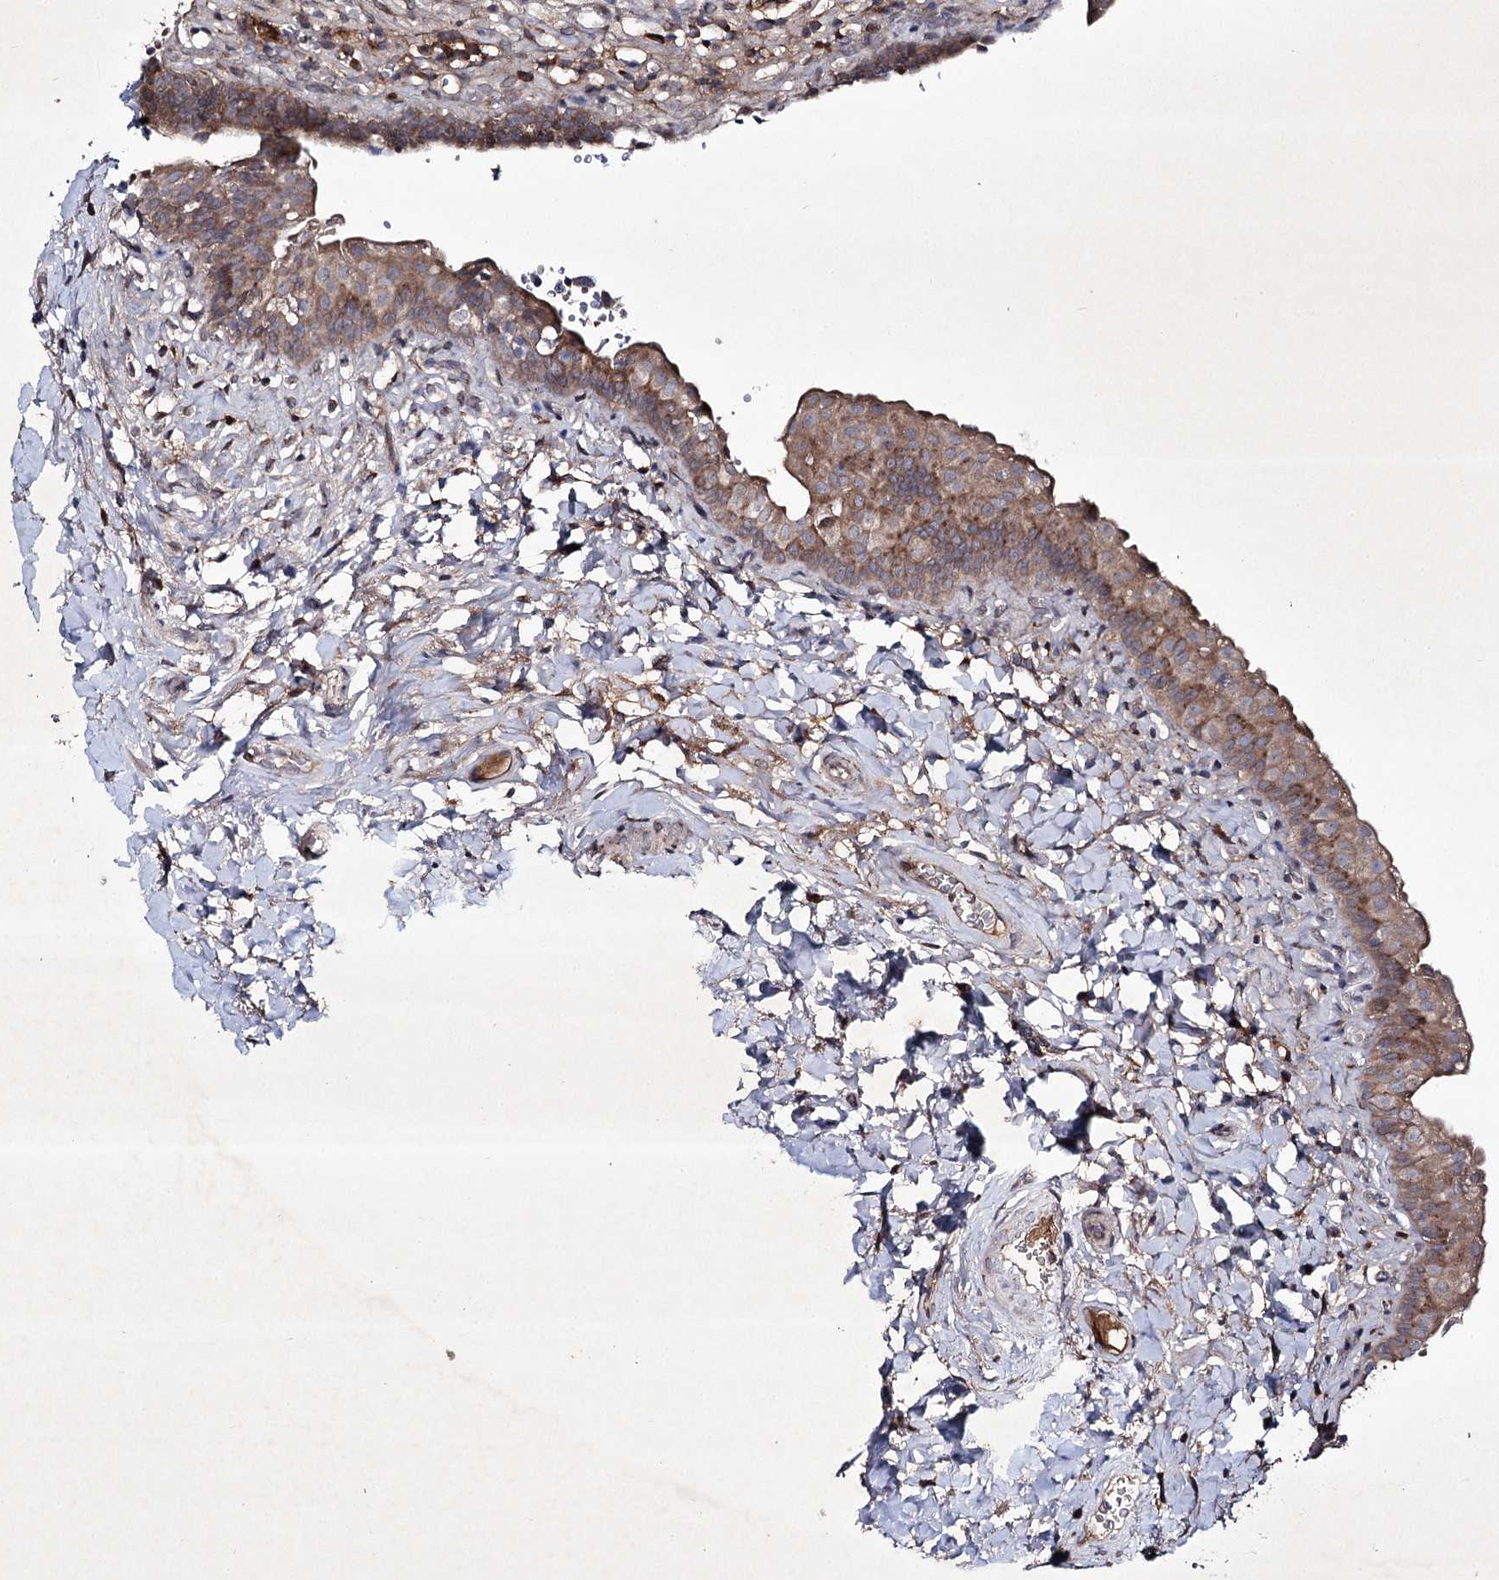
{"staining": {"intensity": "moderate", "quantity": ">75%", "location": "cytoplasmic/membranous"}, "tissue": "urinary bladder", "cell_type": "Urothelial cells", "image_type": "normal", "snomed": [{"axis": "morphology", "description": "Normal tissue, NOS"}, {"axis": "topography", "description": "Urinary bladder"}], "caption": "Protein staining demonstrates moderate cytoplasmic/membranous expression in about >75% of urothelial cells in normal urinary bladder.", "gene": "ALG9", "patient": {"sex": "male", "age": 83}}